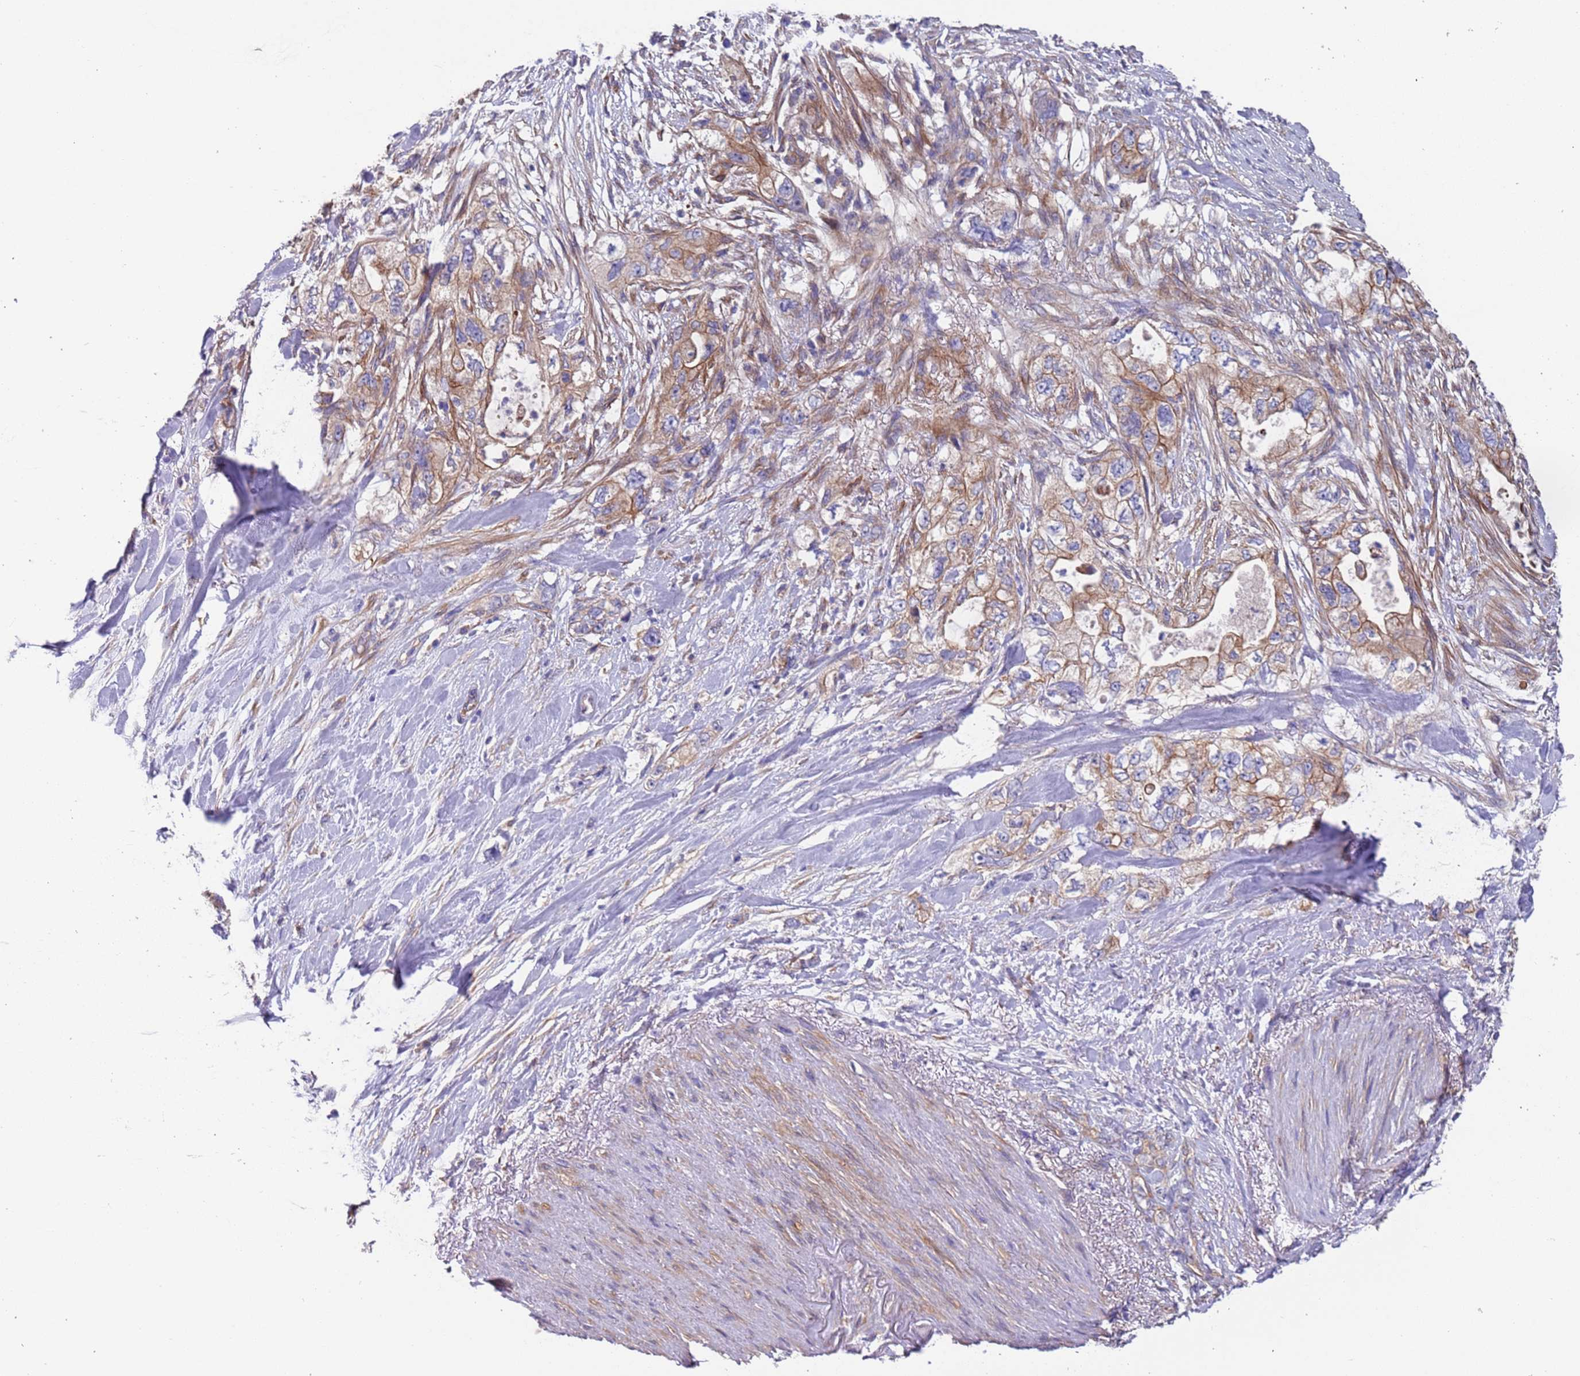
{"staining": {"intensity": "moderate", "quantity": ">75%", "location": "cytoplasmic/membranous"}, "tissue": "pancreatic cancer", "cell_type": "Tumor cells", "image_type": "cancer", "snomed": [{"axis": "morphology", "description": "Adenocarcinoma, NOS"}, {"axis": "topography", "description": "Pancreas"}], "caption": "Pancreatic adenocarcinoma stained for a protein shows moderate cytoplasmic/membranous positivity in tumor cells.", "gene": "LAMB4", "patient": {"sex": "female", "age": 73}}